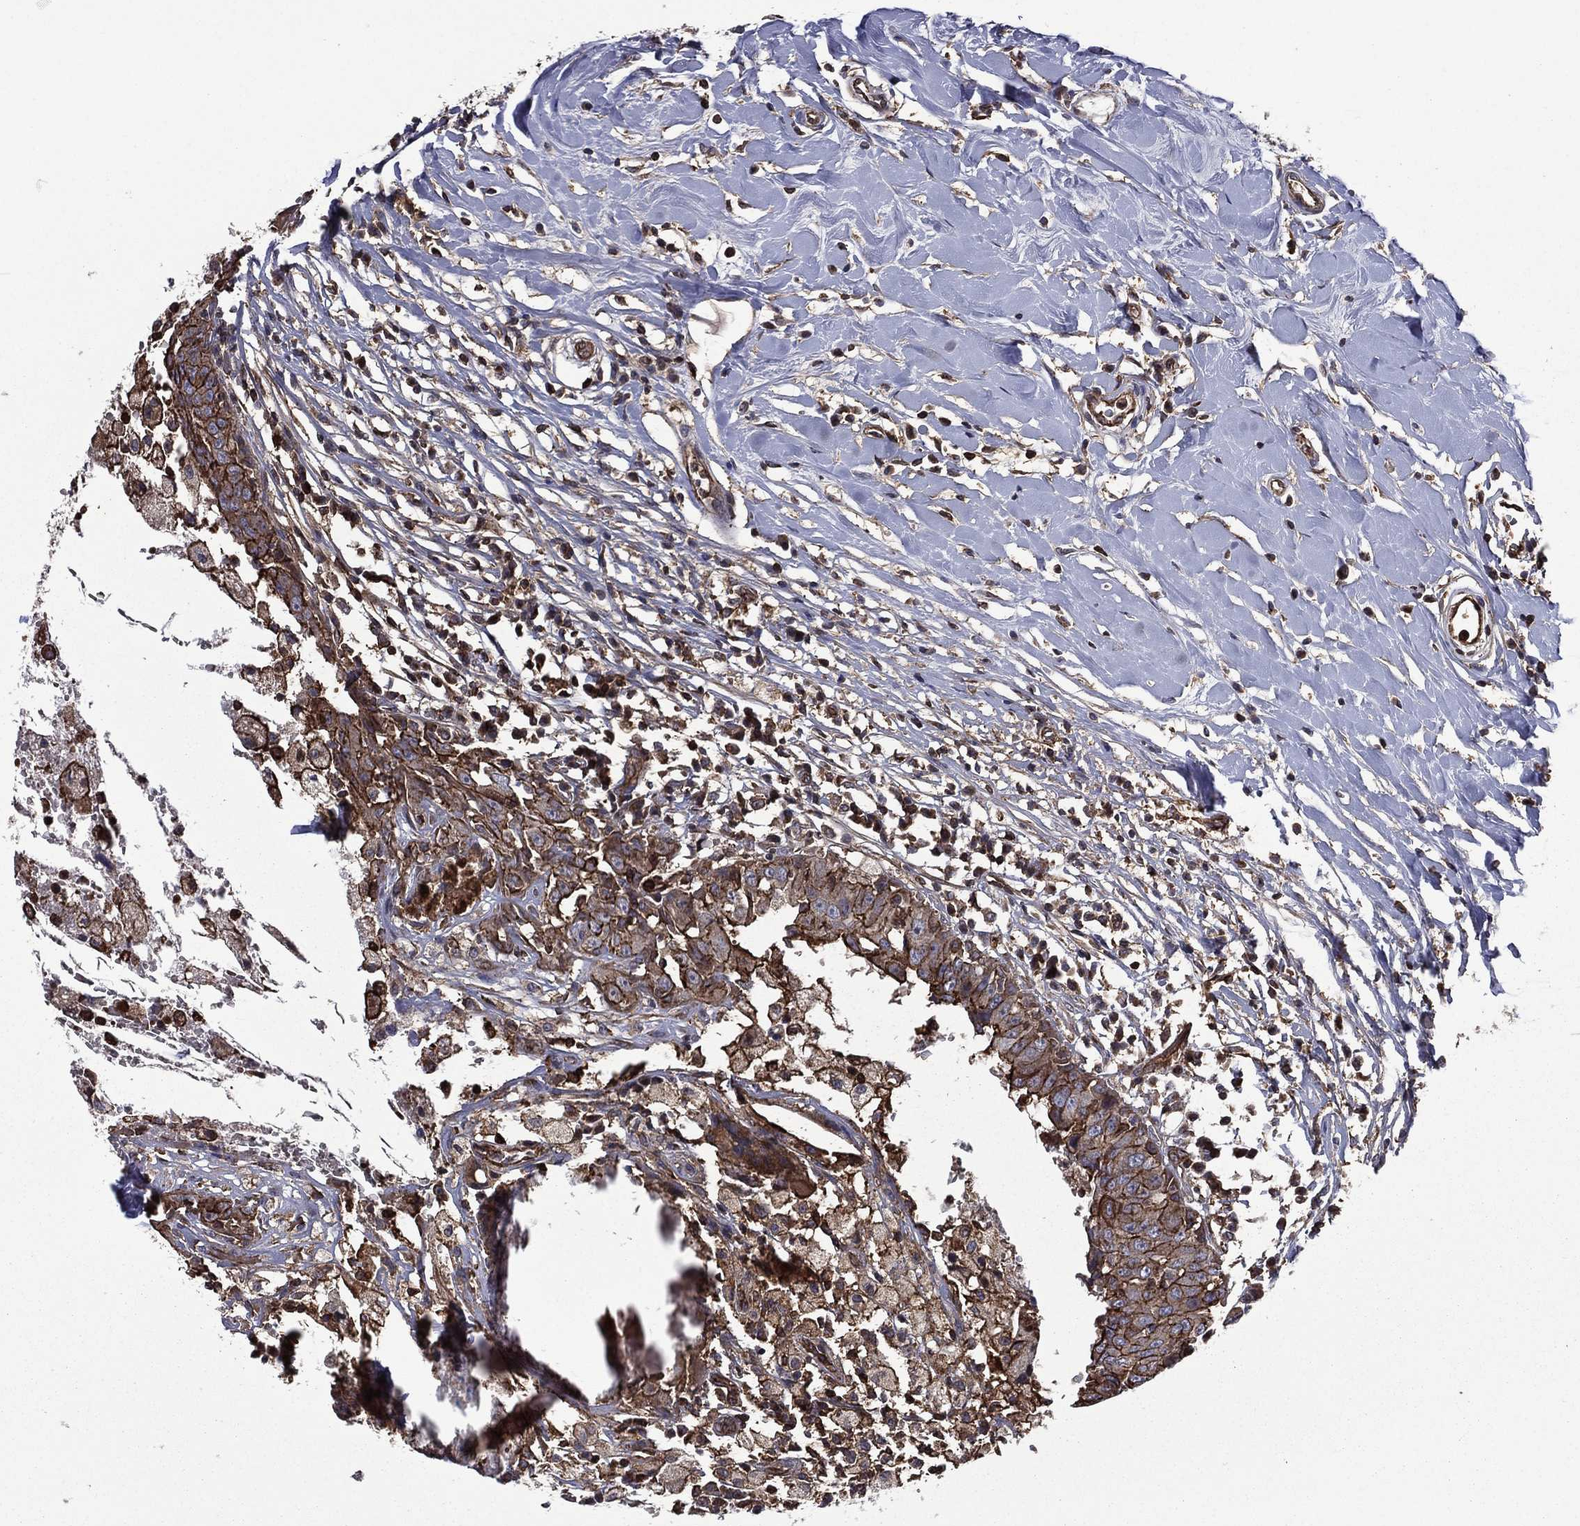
{"staining": {"intensity": "strong", "quantity": "25%-75%", "location": "cytoplasmic/membranous"}, "tissue": "breast cancer", "cell_type": "Tumor cells", "image_type": "cancer", "snomed": [{"axis": "morphology", "description": "Duct carcinoma"}, {"axis": "topography", "description": "Breast"}], "caption": "Tumor cells exhibit high levels of strong cytoplasmic/membranous expression in about 25%-75% of cells in human breast cancer (invasive ductal carcinoma). The protein is shown in brown color, while the nuclei are stained blue.", "gene": "PLPP3", "patient": {"sex": "female", "age": 27}}